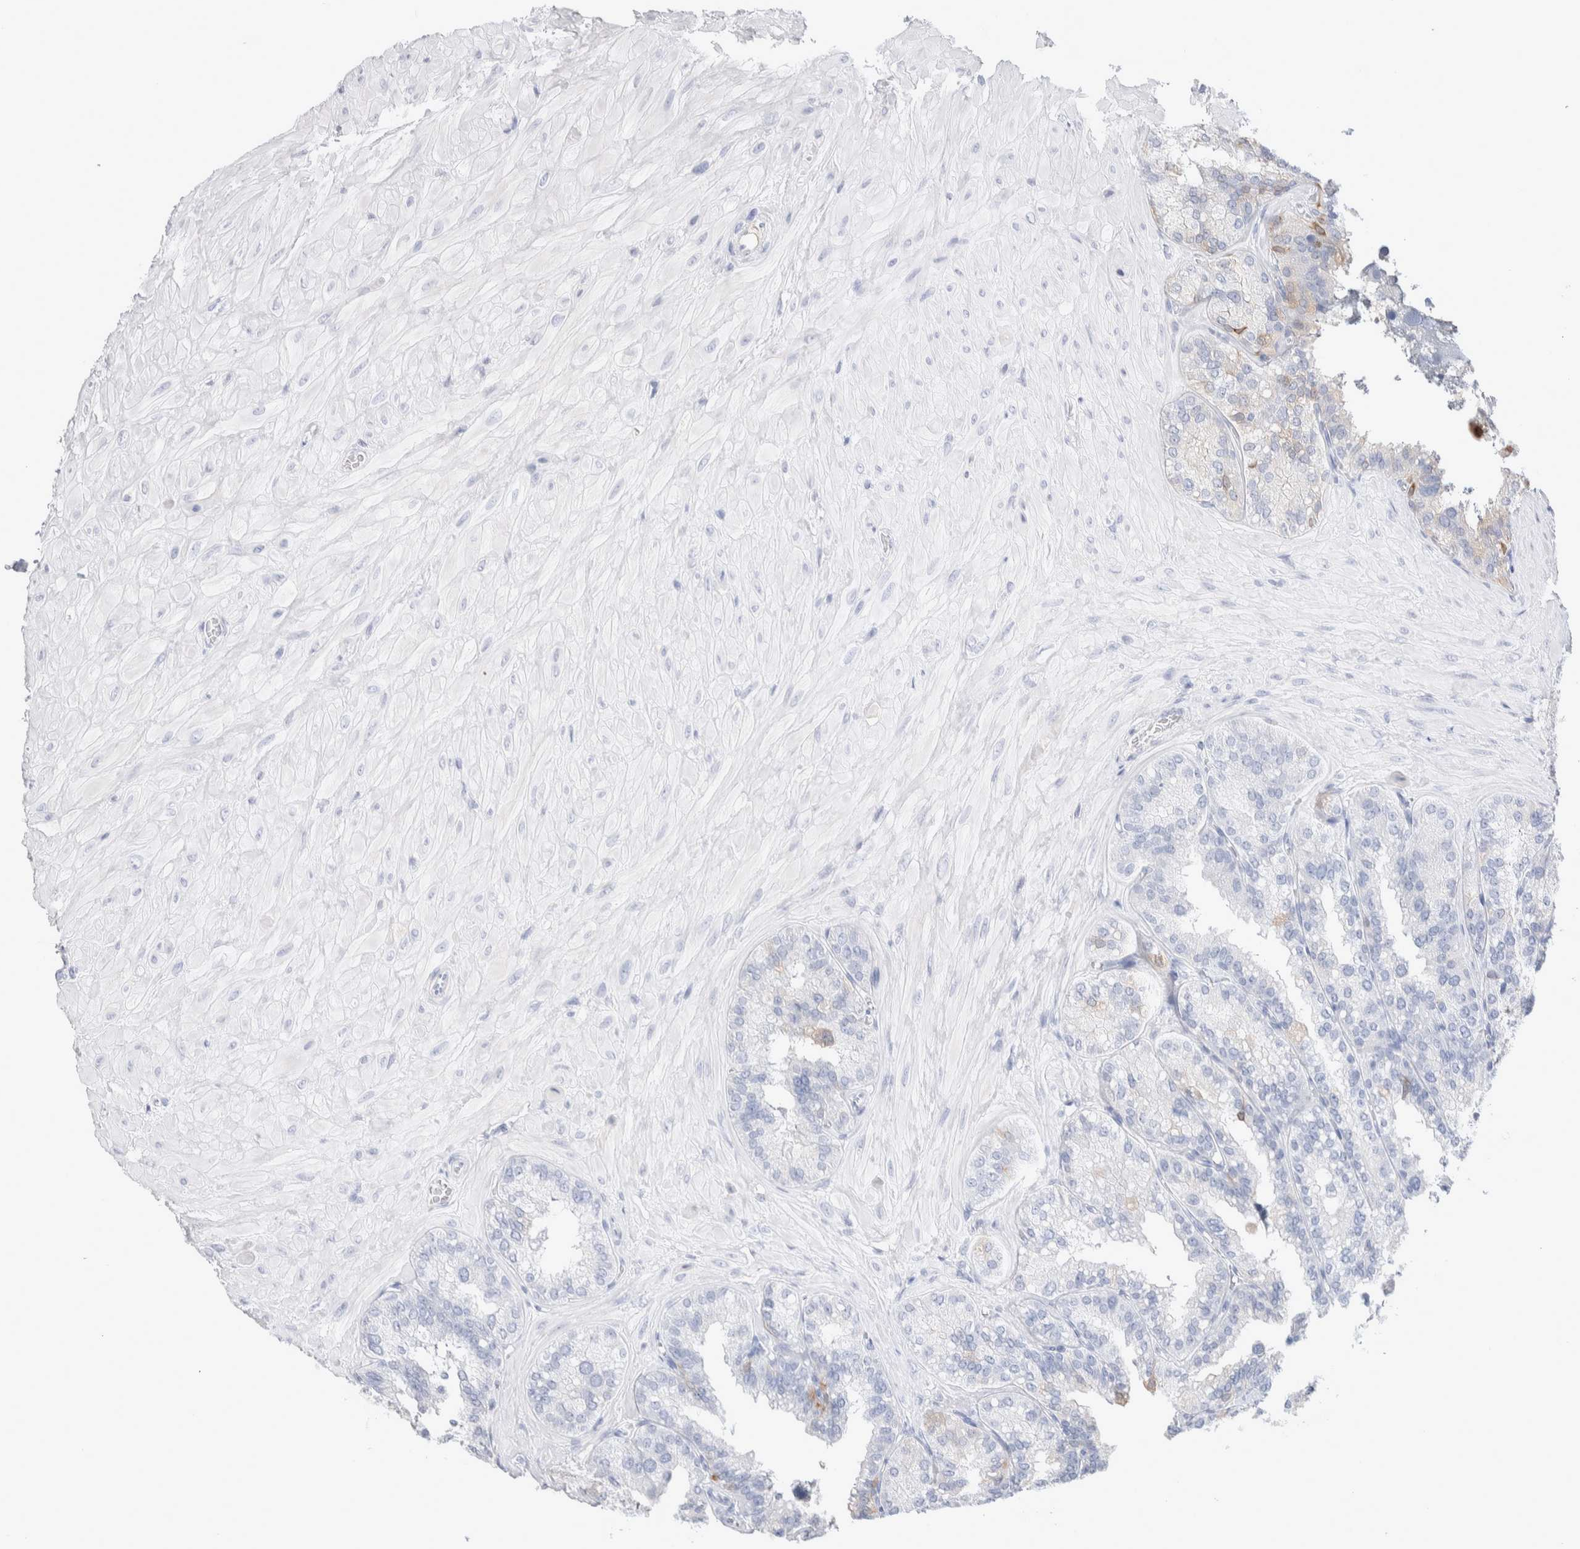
{"staining": {"intensity": "negative", "quantity": "none", "location": "none"}, "tissue": "seminal vesicle", "cell_type": "Glandular cells", "image_type": "normal", "snomed": [{"axis": "morphology", "description": "Normal tissue, NOS"}, {"axis": "topography", "description": "Prostate"}, {"axis": "topography", "description": "Seminal veicle"}], "caption": "DAB (3,3'-diaminobenzidine) immunohistochemical staining of benign human seminal vesicle exhibits no significant staining in glandular cells.", "gene": "GDA", "patient": {"sex": "male", "age": 51}}